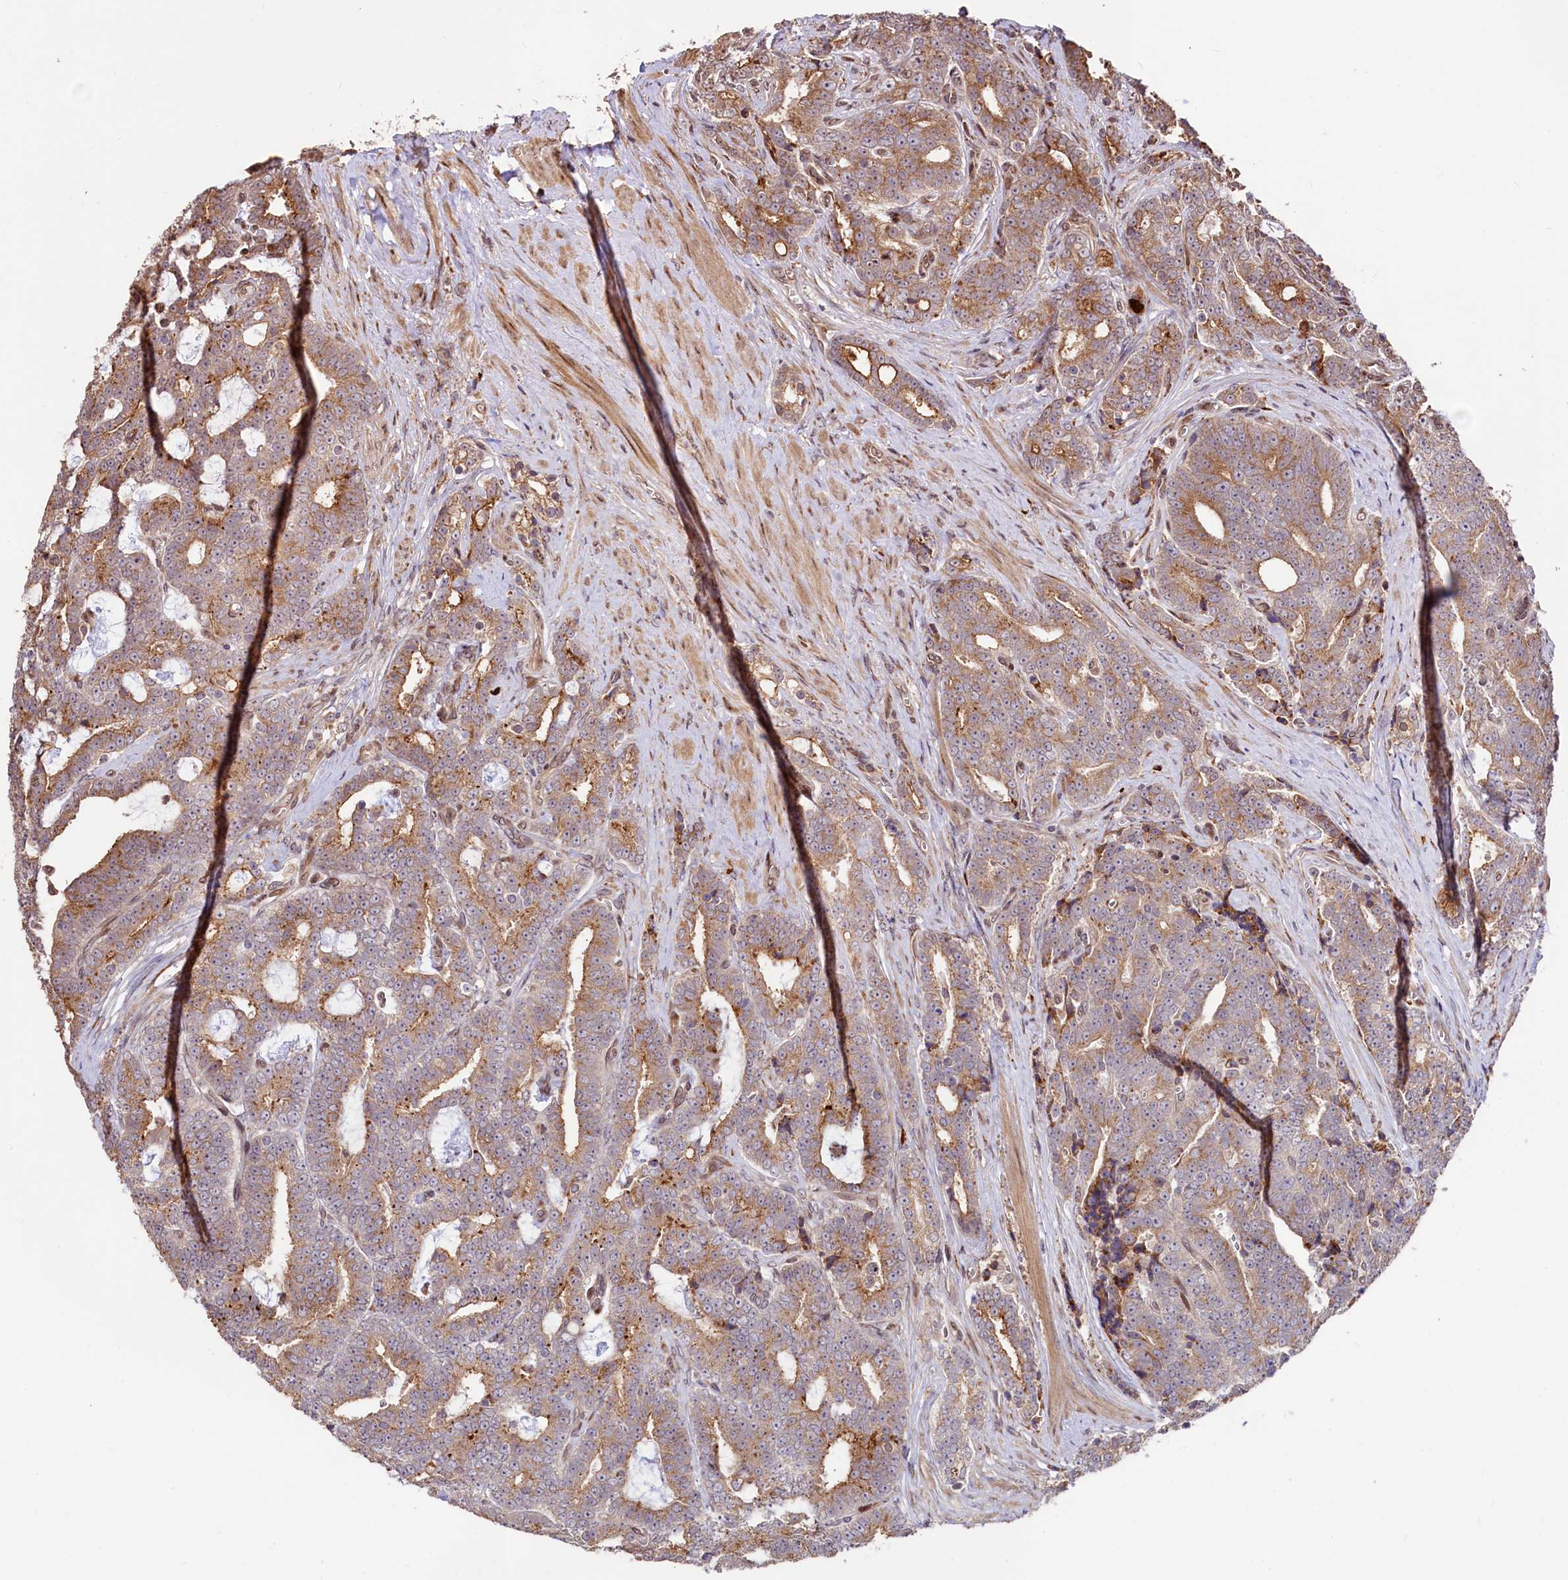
{"staining": {"intensity": "moderate", "quantity": "25%-75%", "location": "cytoplasmic/membranous"}, "tissue": "prostate cancer", "cell_type": "Tumor cells", "image_type": "cancer", "snomed": [{"axis": "morphology", "description": "Adenocarcinoma, High grade"}, {"axis": "topography", "description": "Prostate and seminal vesicle, NOS"}], "caption": "Tumor cells reveal moderate cytoplasmic/membranous staining in approximately 25%-75% of cells in prostate cancer (adenocarcinoma (high-grade)).", "gene": "C5orf15", "patient": {"sex": "male", "age": 67}}